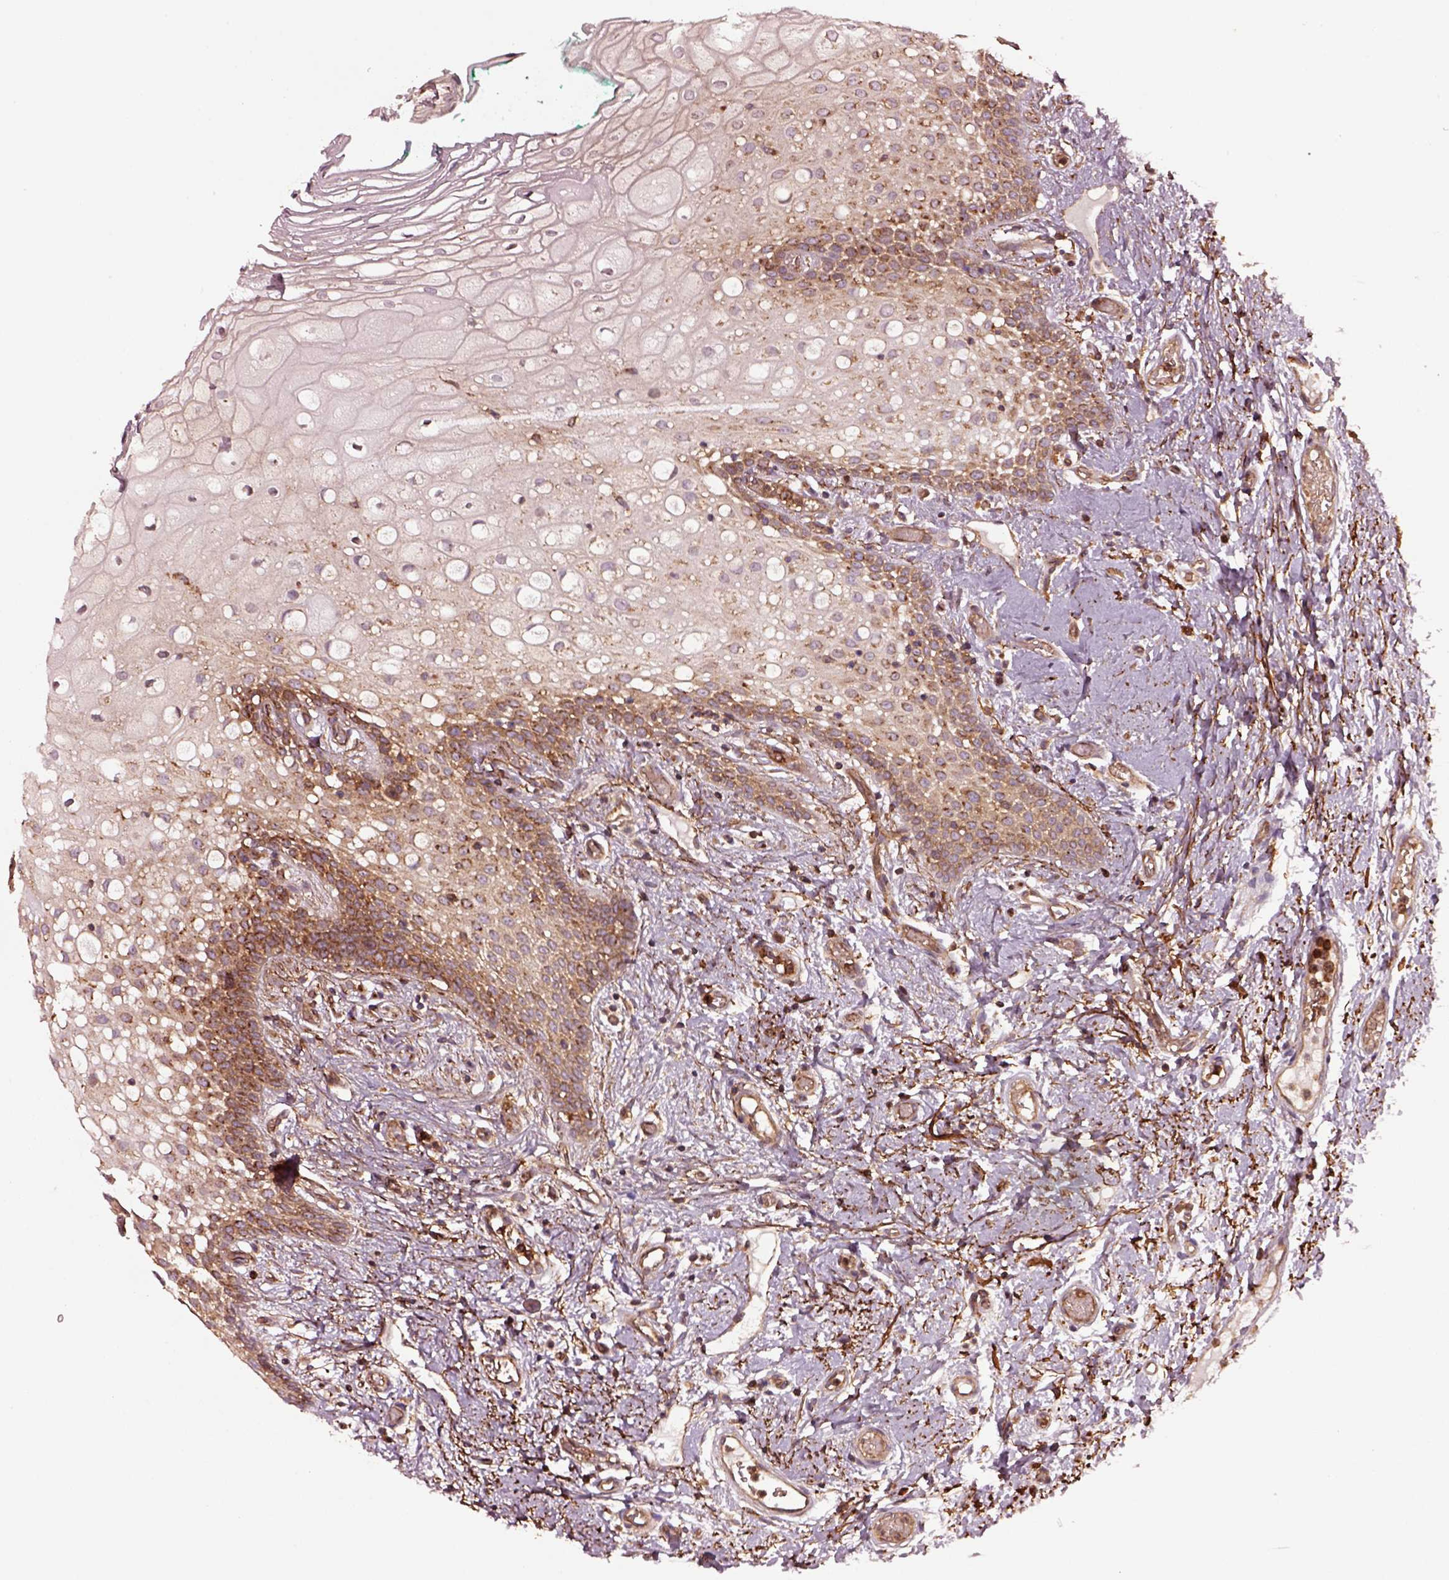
{"staining": {"intensity": "moderate", "quantity": "<25%", "location": "cytoplasmic/membranous,nuclear"}, "tissue": "oral mucosa", "cell_type": "Squamous epithelial cells", "image_type": "normal", "snomed": [{"axis": "morphology", "description": "Normal tissue, NOS"}, {"axis": "topography", "description": "Oral tissue"}], "caption": "An IHC photomicrograph of unremarkable tissue is shown. Protein staining in brown labels moderate cytoplasmic/membranous,nuclear positivity in oral mucosa within squamous epithelial cells. The protein is shown in brown color, while the nuclei are stained blue.", "gene": "WASHC2A", "patient": {"sex": "female", "age": 83}}